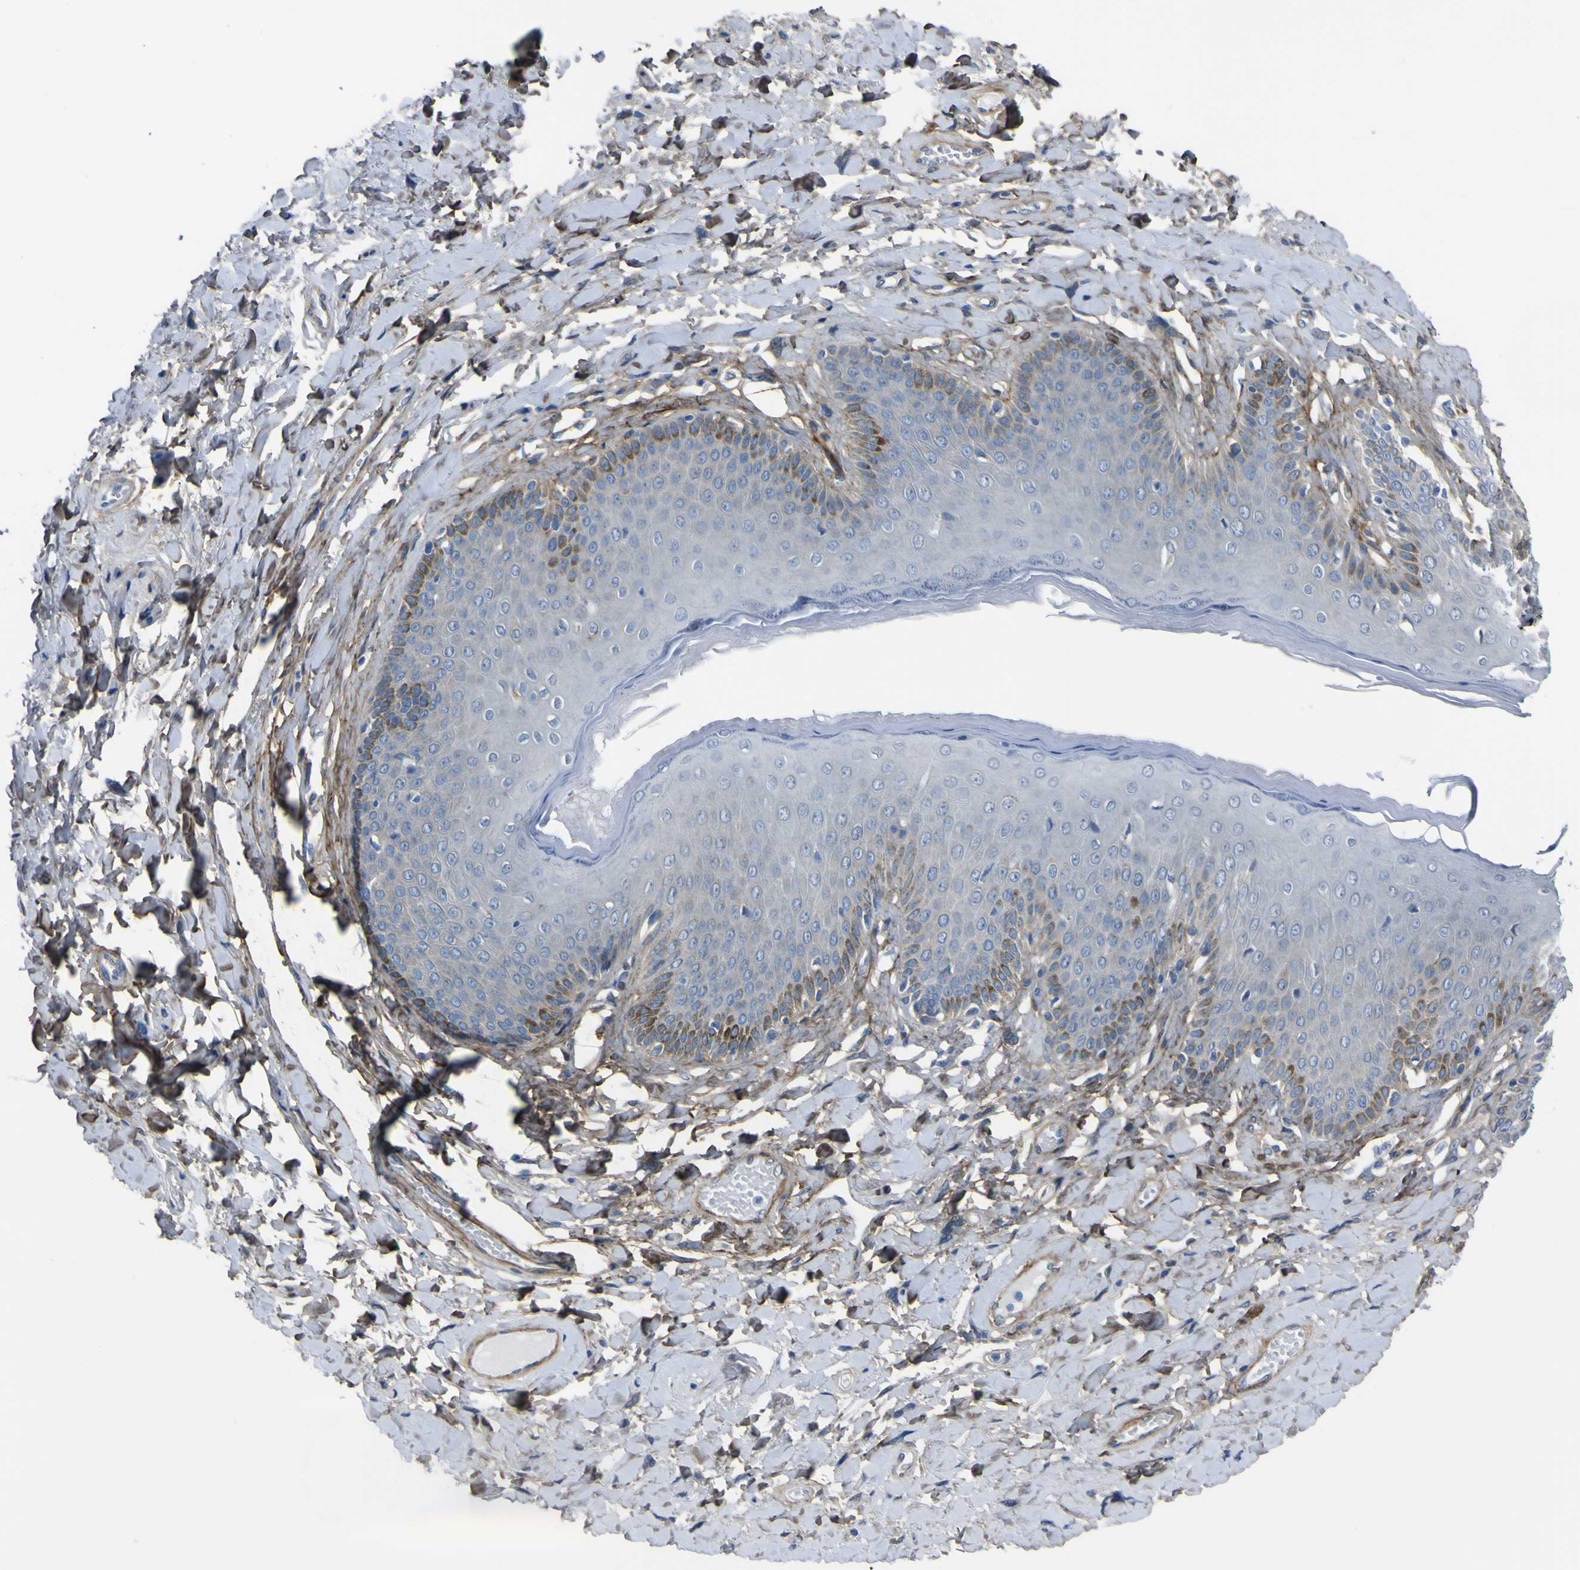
{"staining": {"intensity": "moderate", "quantity": "<25%", "location": "cytoplasmic/membranous"}, "tissue": "skin", "cell_type": "Epidermal cells", "image_type": "normal", "snomed": [{"axis": "morphology", "description": "Normal tissue, NOS"}, {"axis": "topography", "description": "Anal"}], "caption": "Epidermal cells exhibit low levels of moderate cytoplasmic/membranous staining in about <25% of cells in benign human skin. (brown staining indicates protein expression, while blue staining denotes nuclei).", "gene": "LRRN1", "patient": {"sex": "male", "age": 69}}